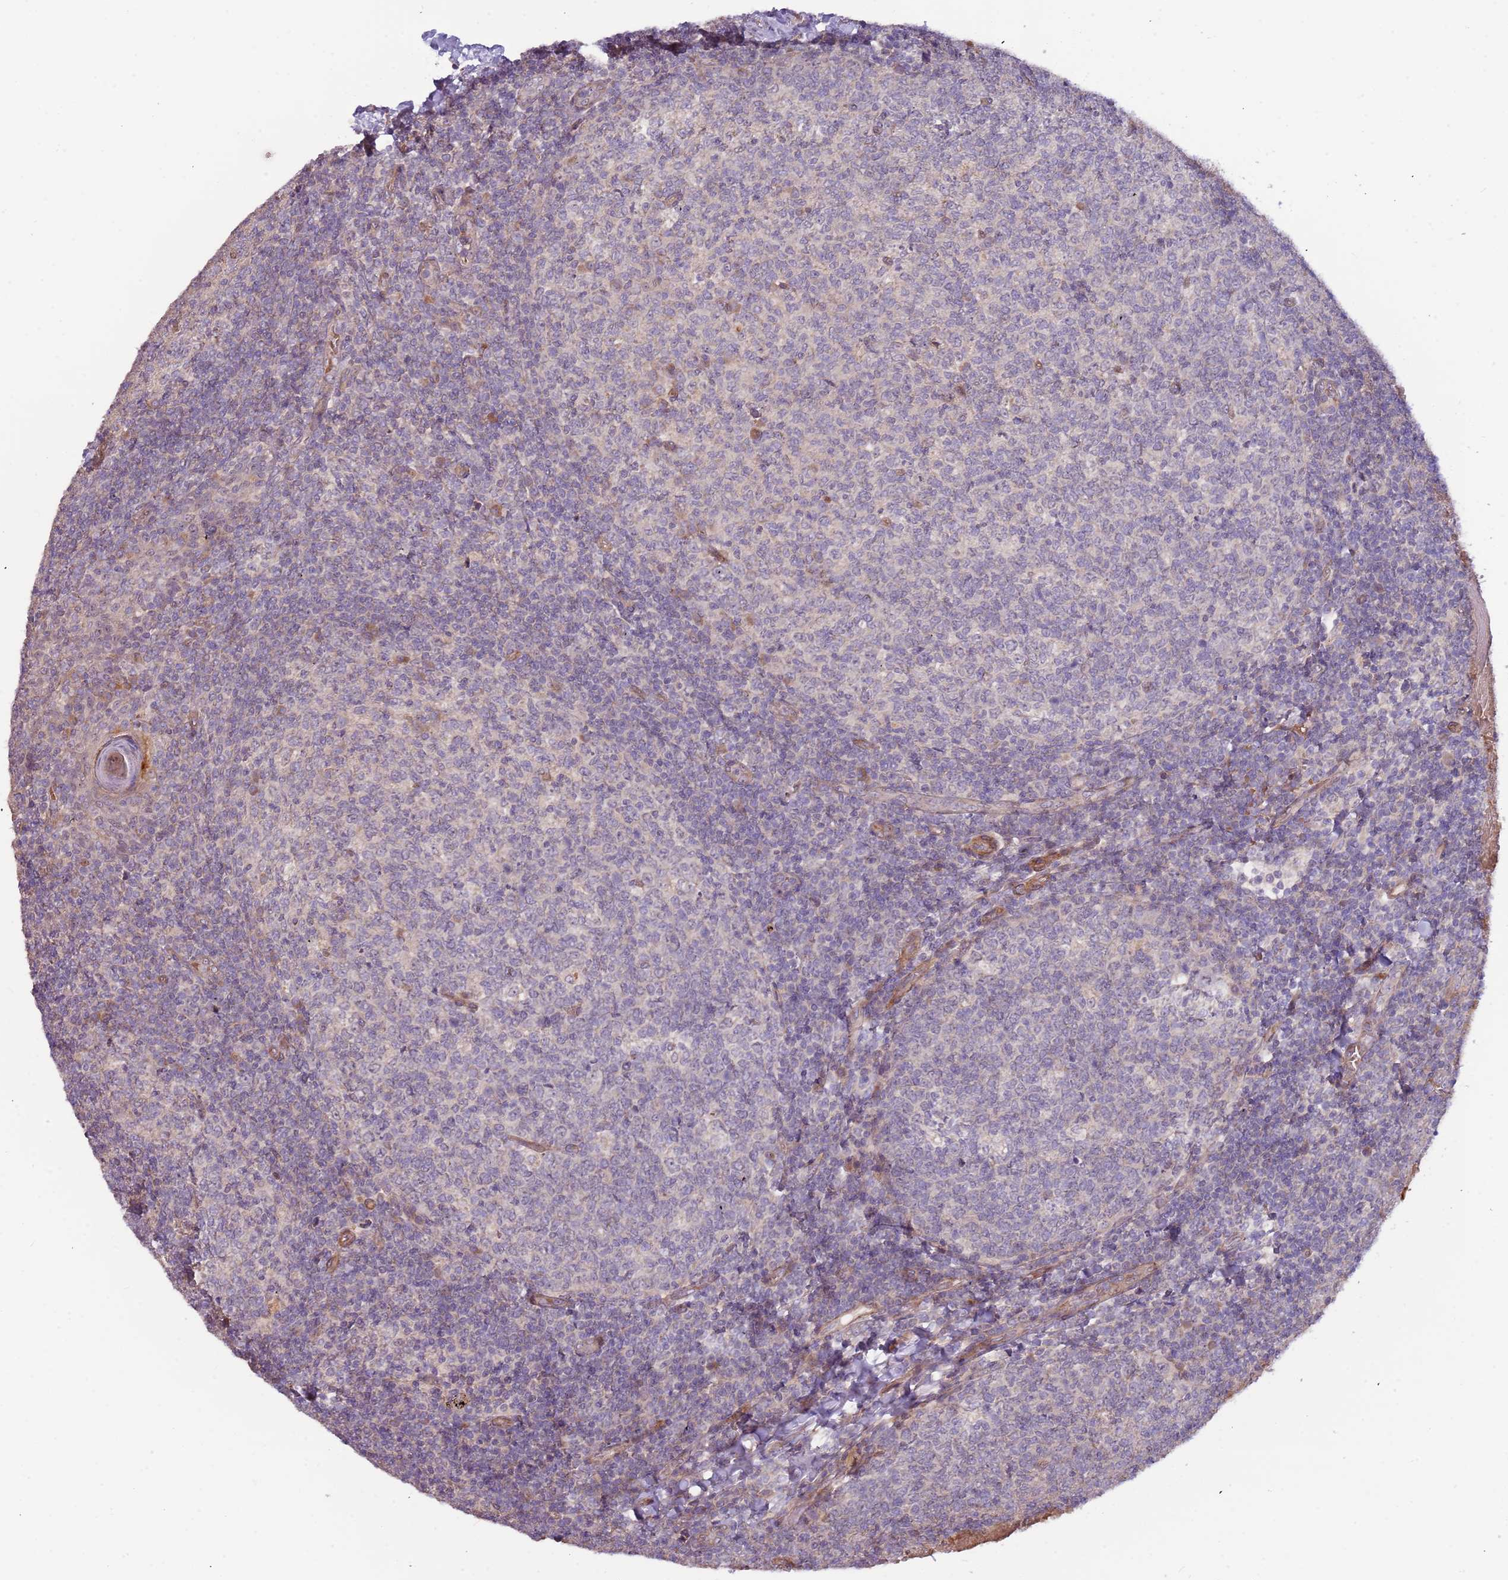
{"staining": {"intensity": "negative", "quantity": "none", "location": "none"}, "tissue": "tonsil", "cell_type": "Germinal center cells", "image_type": "normal", "snomed": [{"axis": "morphology", "description": "Normal tissue, NOS"}, {"axis": "topography", "description": "Tonsil"}], "caption": "Immunohistochemistry photomicrograph of unremarkable human tonsil stained for a protein (brown), which exhibits no expression in germinal center cells.", "gene": "TRAPPC6B", "patient": {"sex": "female", "age": 19}}